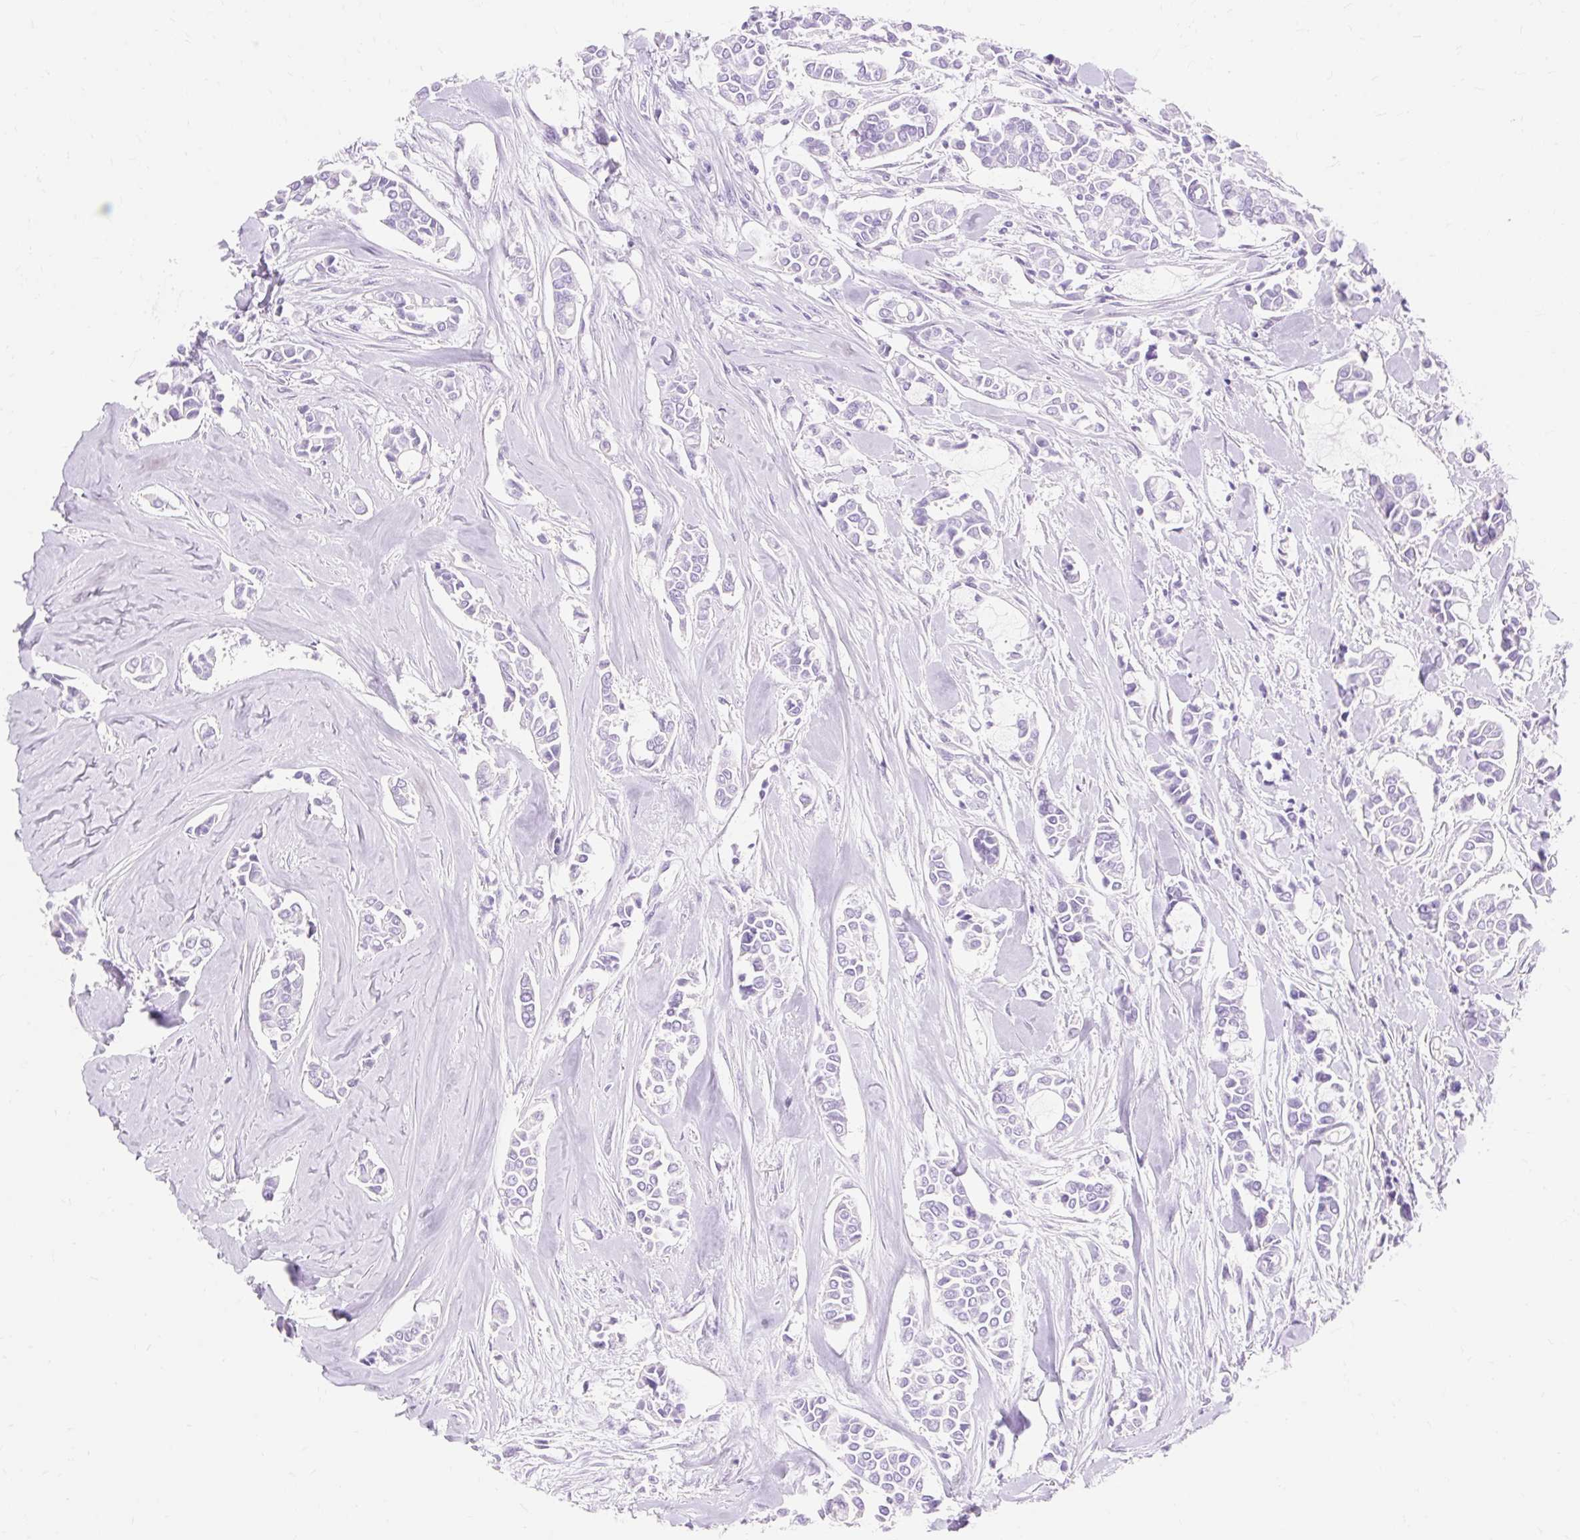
{"staining": {"intensity": "negative", "quantity": "none", "location": "none"}, "tissue": "breast cancer", "cell_type": "Tumor cells", "image_type": "cancer", "snomed": [{"axis": "morphology", "description": "Duct carcinoma"}, {"axis": "topography", "description": "Breast"}], "caption": "Immunohistochemistry of breast intraductal carcinoma exhibits no staining in tumor cells. The staining was performed using DAB (3,3'-diaminobenzidine) to visualize the protein expression in brown, while the nuclei were stained in blue with hematoxylin (Magnification: 20x).", "gene": "MBP", "patient": {"sex": "female", "age": 84}}